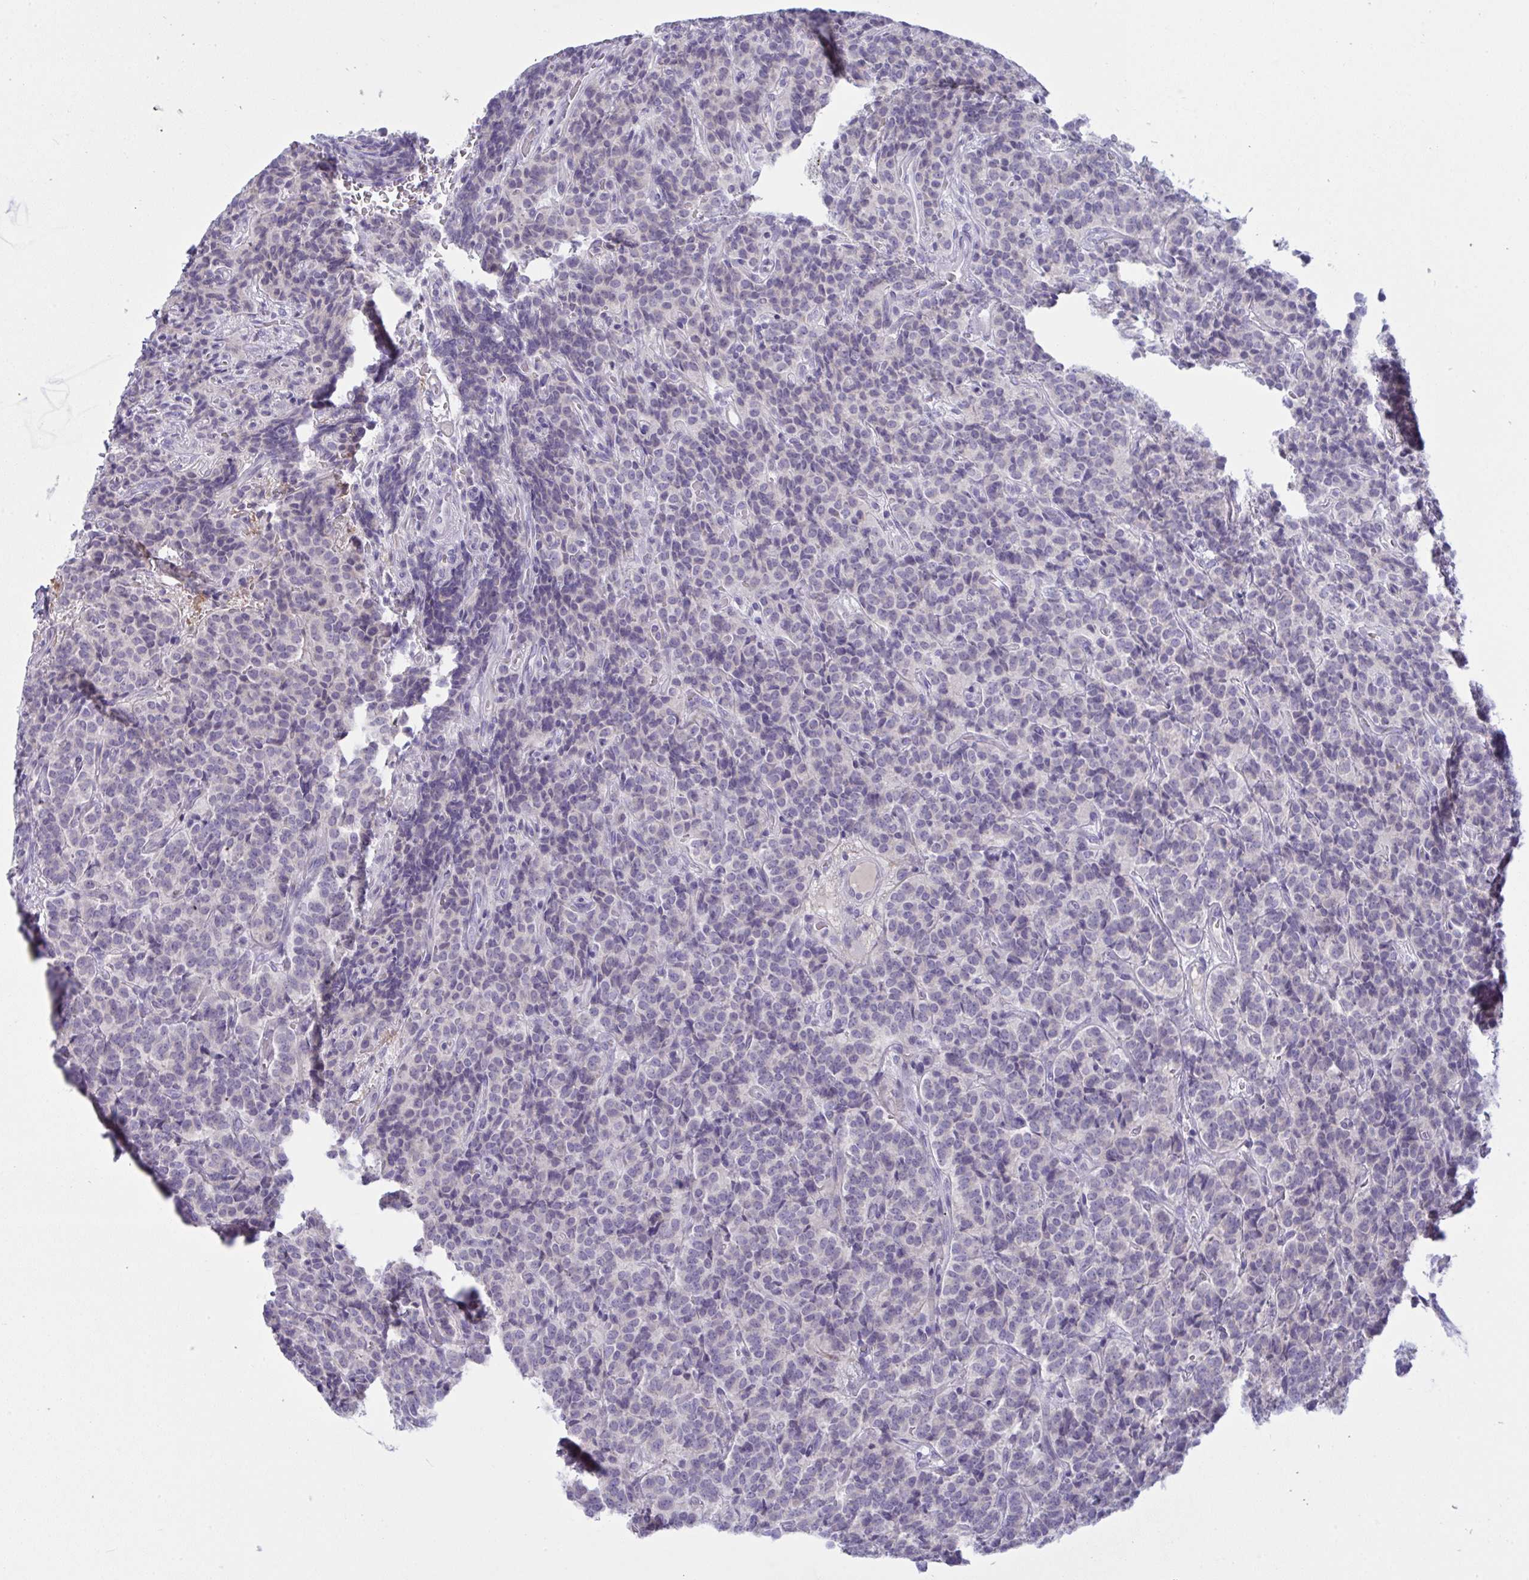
{"staining": {"intensity": "negative", "quantity": "none", "location": "none"}, "tissue": "carcinoid", "cell_type": "Tumor cells", "image_type": "cancer", "snomed": [{"axis": "morphology", "description": "Carcinoid, malignant, NOS"}, {"axis": "topography", "description": "Pancreas"}], "caption": "Immunohistochemistry (IHC) of human carcinoid reveals no expression in tumor cells. Brightfield microscopy of IHC stained with DAB (3,3'-diaminobenzidine) (brown) and hematoxylin (blue), captured at high magnification.", "gene": "TENT5D", "patient": {"sex": "male", "age": 36}}